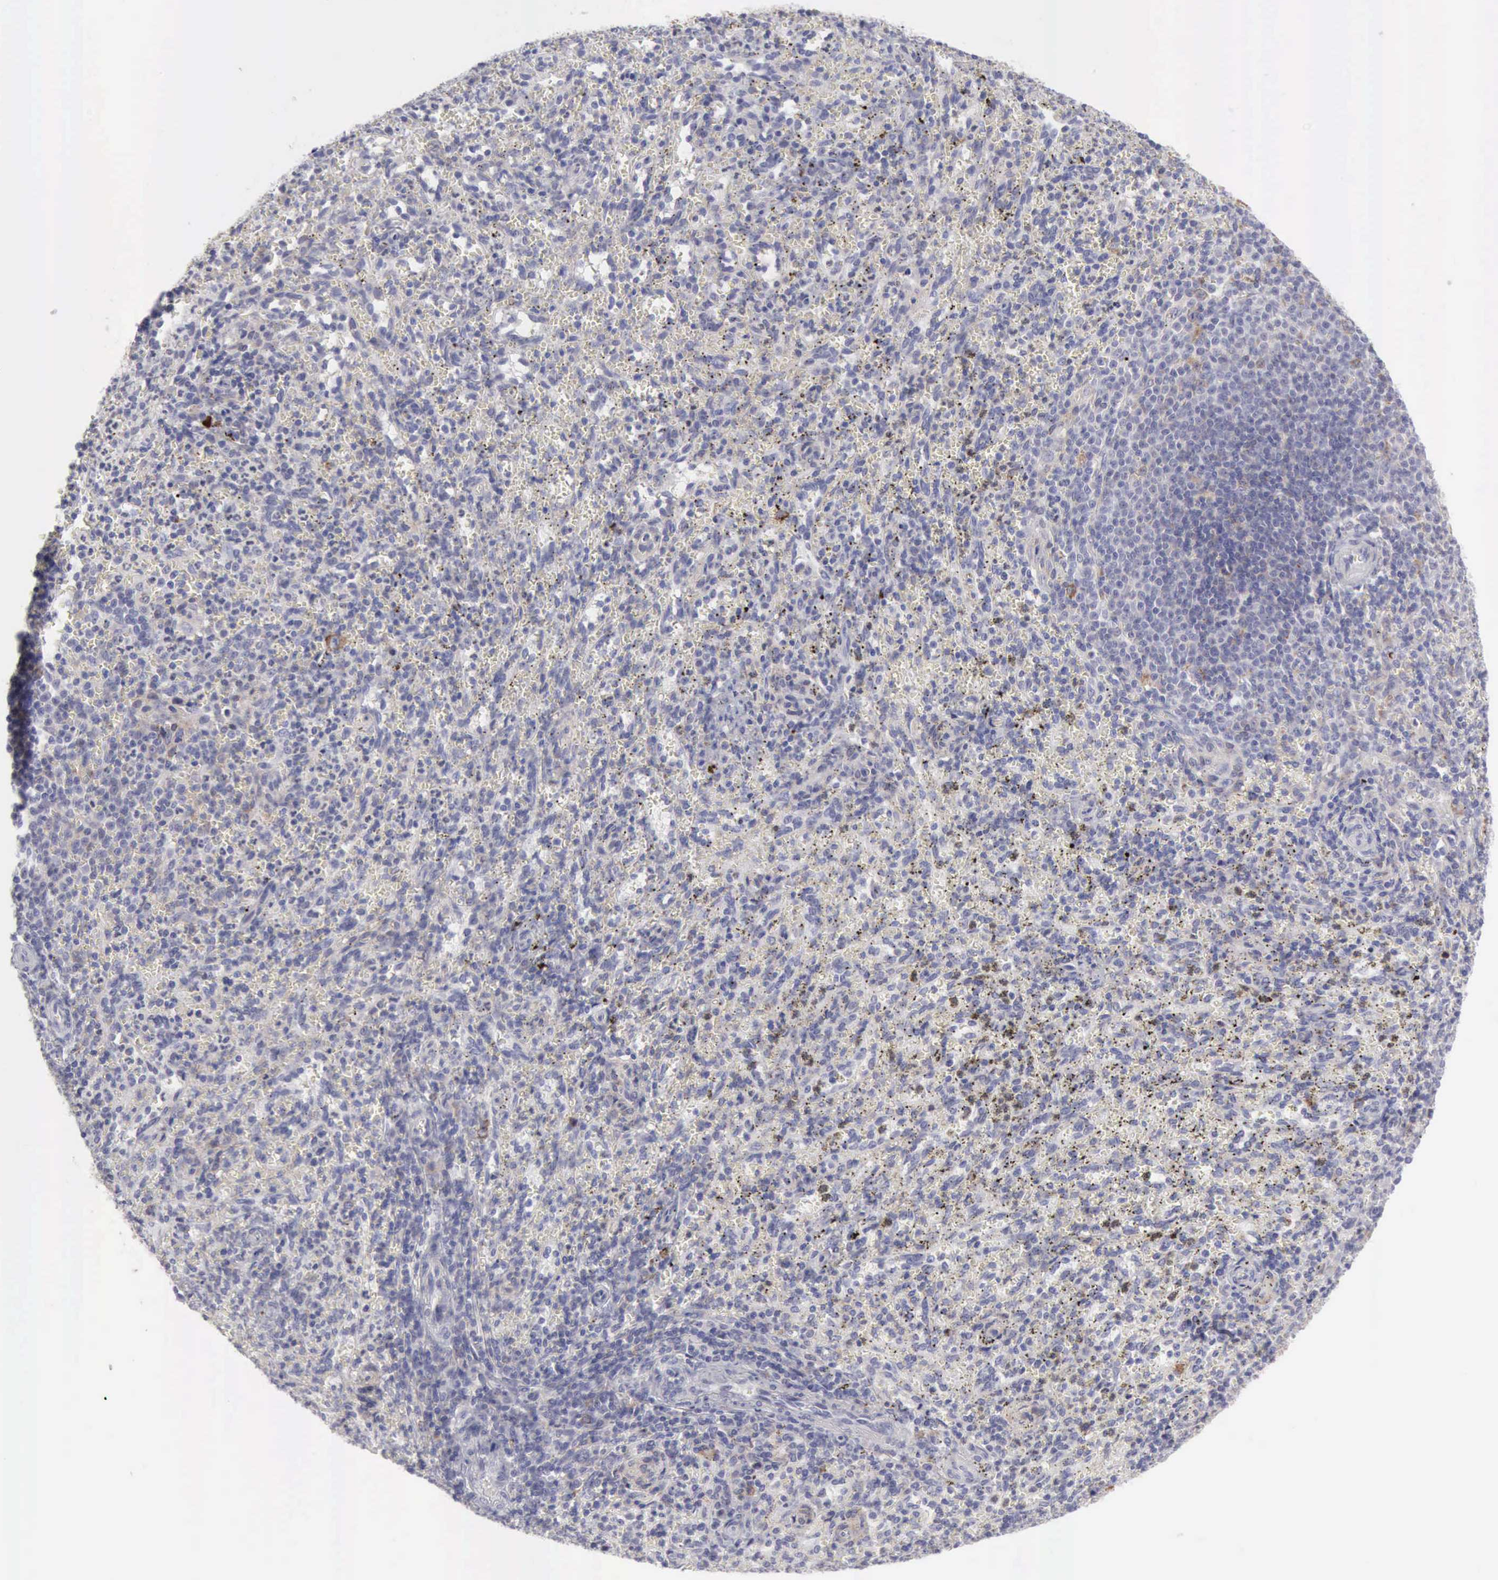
{"staining": {"intensity": "negative", "quantity": "none", "location": "none"}, "tissue": "spleen", "cell_type": "Cells in red pulp", "image_type": "normal", "snomed": [{"axis": "morphology", "description": "Normal tissue, NOS"}, {"axis": "topography", "description": "Spleen"}], "caption": "IHC of unremarkable human spleen displays no expression in cells in red pulp.", "gene": "TFRC", "patient": {"sex": "female", "age": 10}}